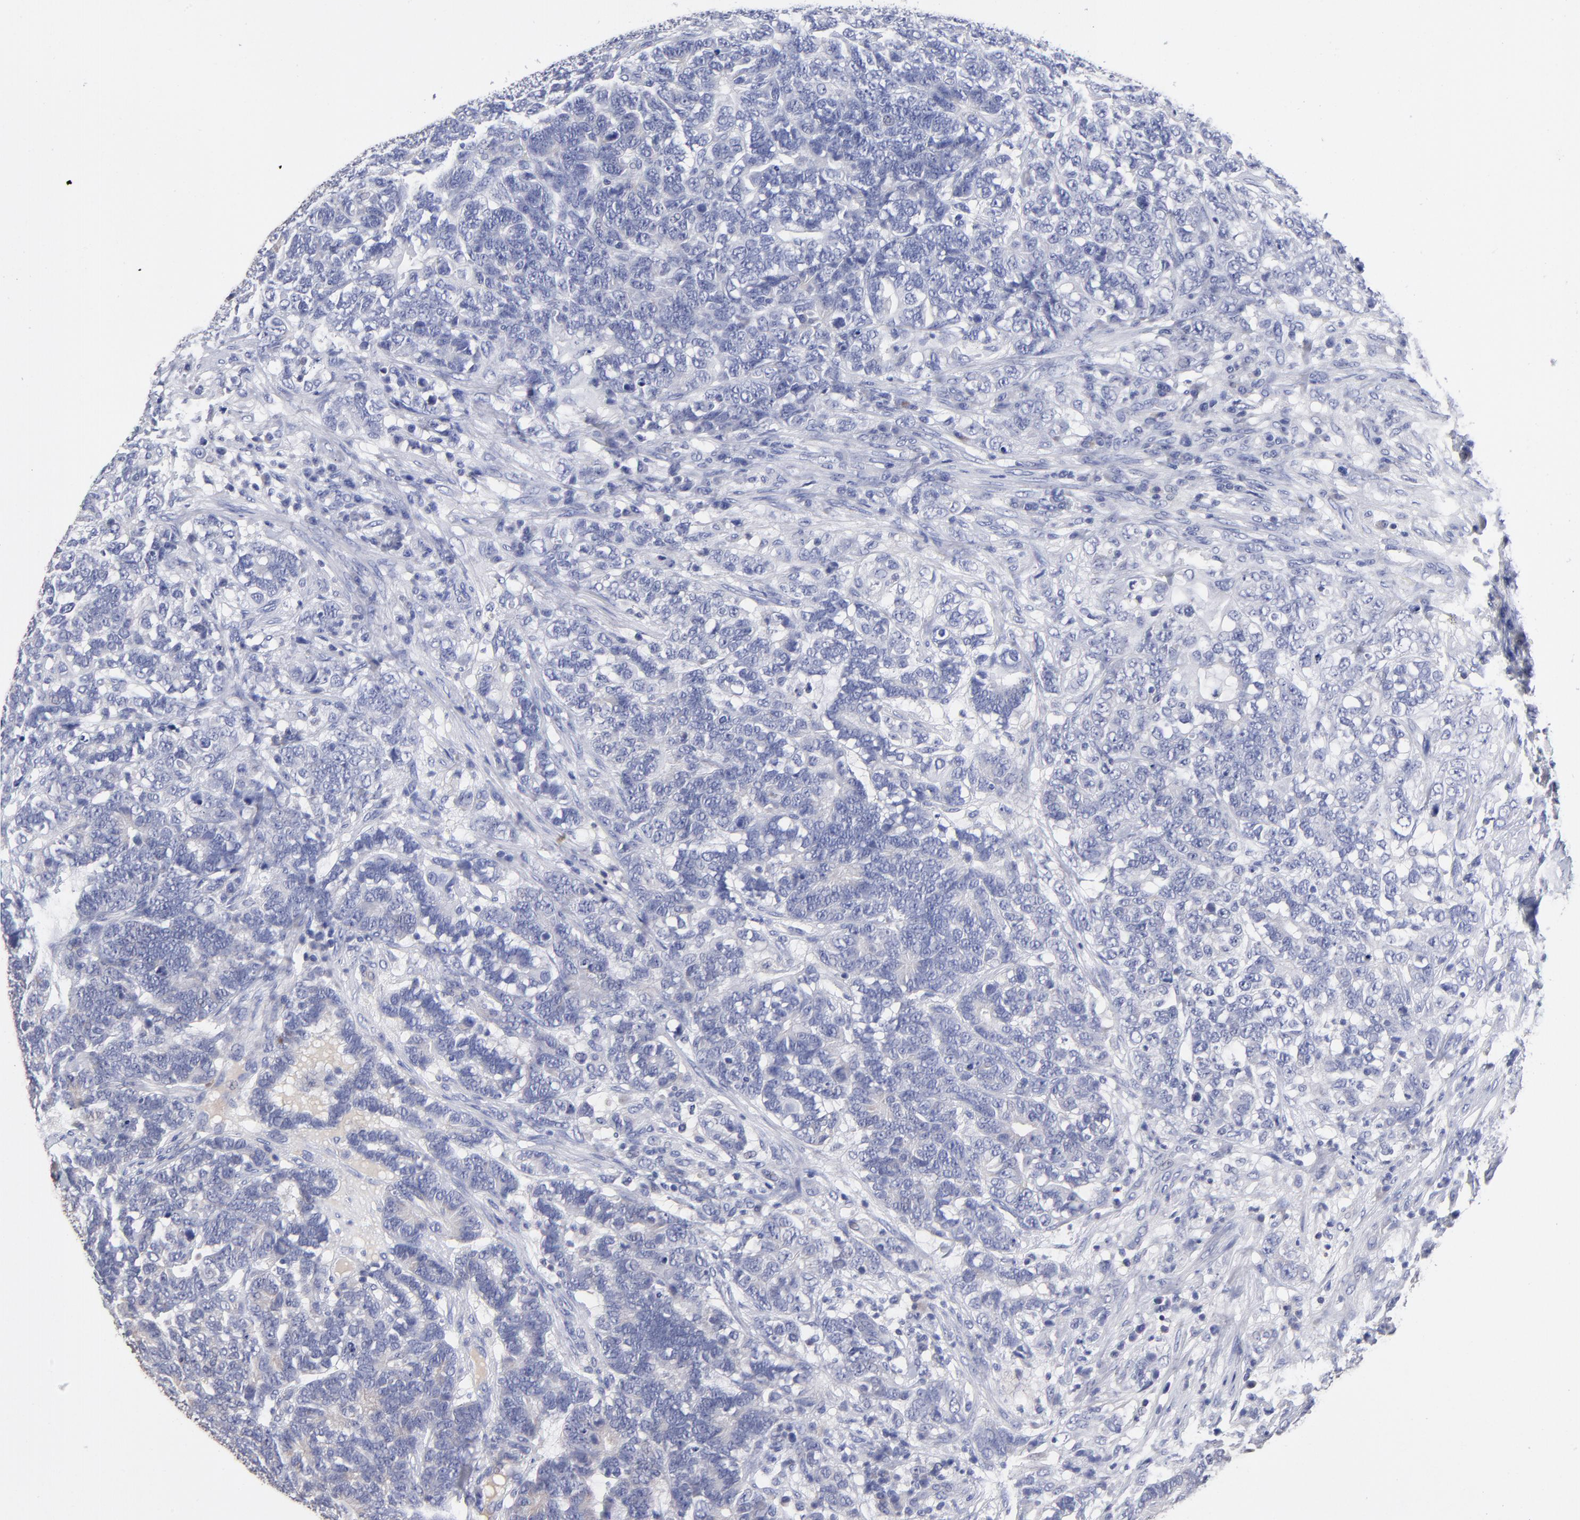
{"staining": {"intensity": "negative", "quantity": "none", "location": "none"}, "tissue": "testis cancer", "cell_type": "Tumor cells", "image_type": "cancer", "snomed": [{"axis": "morphology", "description": "Carcinoma, Embryonal, NOS"}, {"axis": "topography", "description": "Testis"}], "caption": "Testis embryonal carcinoma was stained to show a protein in brown. There is no significant staining in tumor cells.", "gene": "TRAT1", "patient": {"sex": "male", "age": 26}}